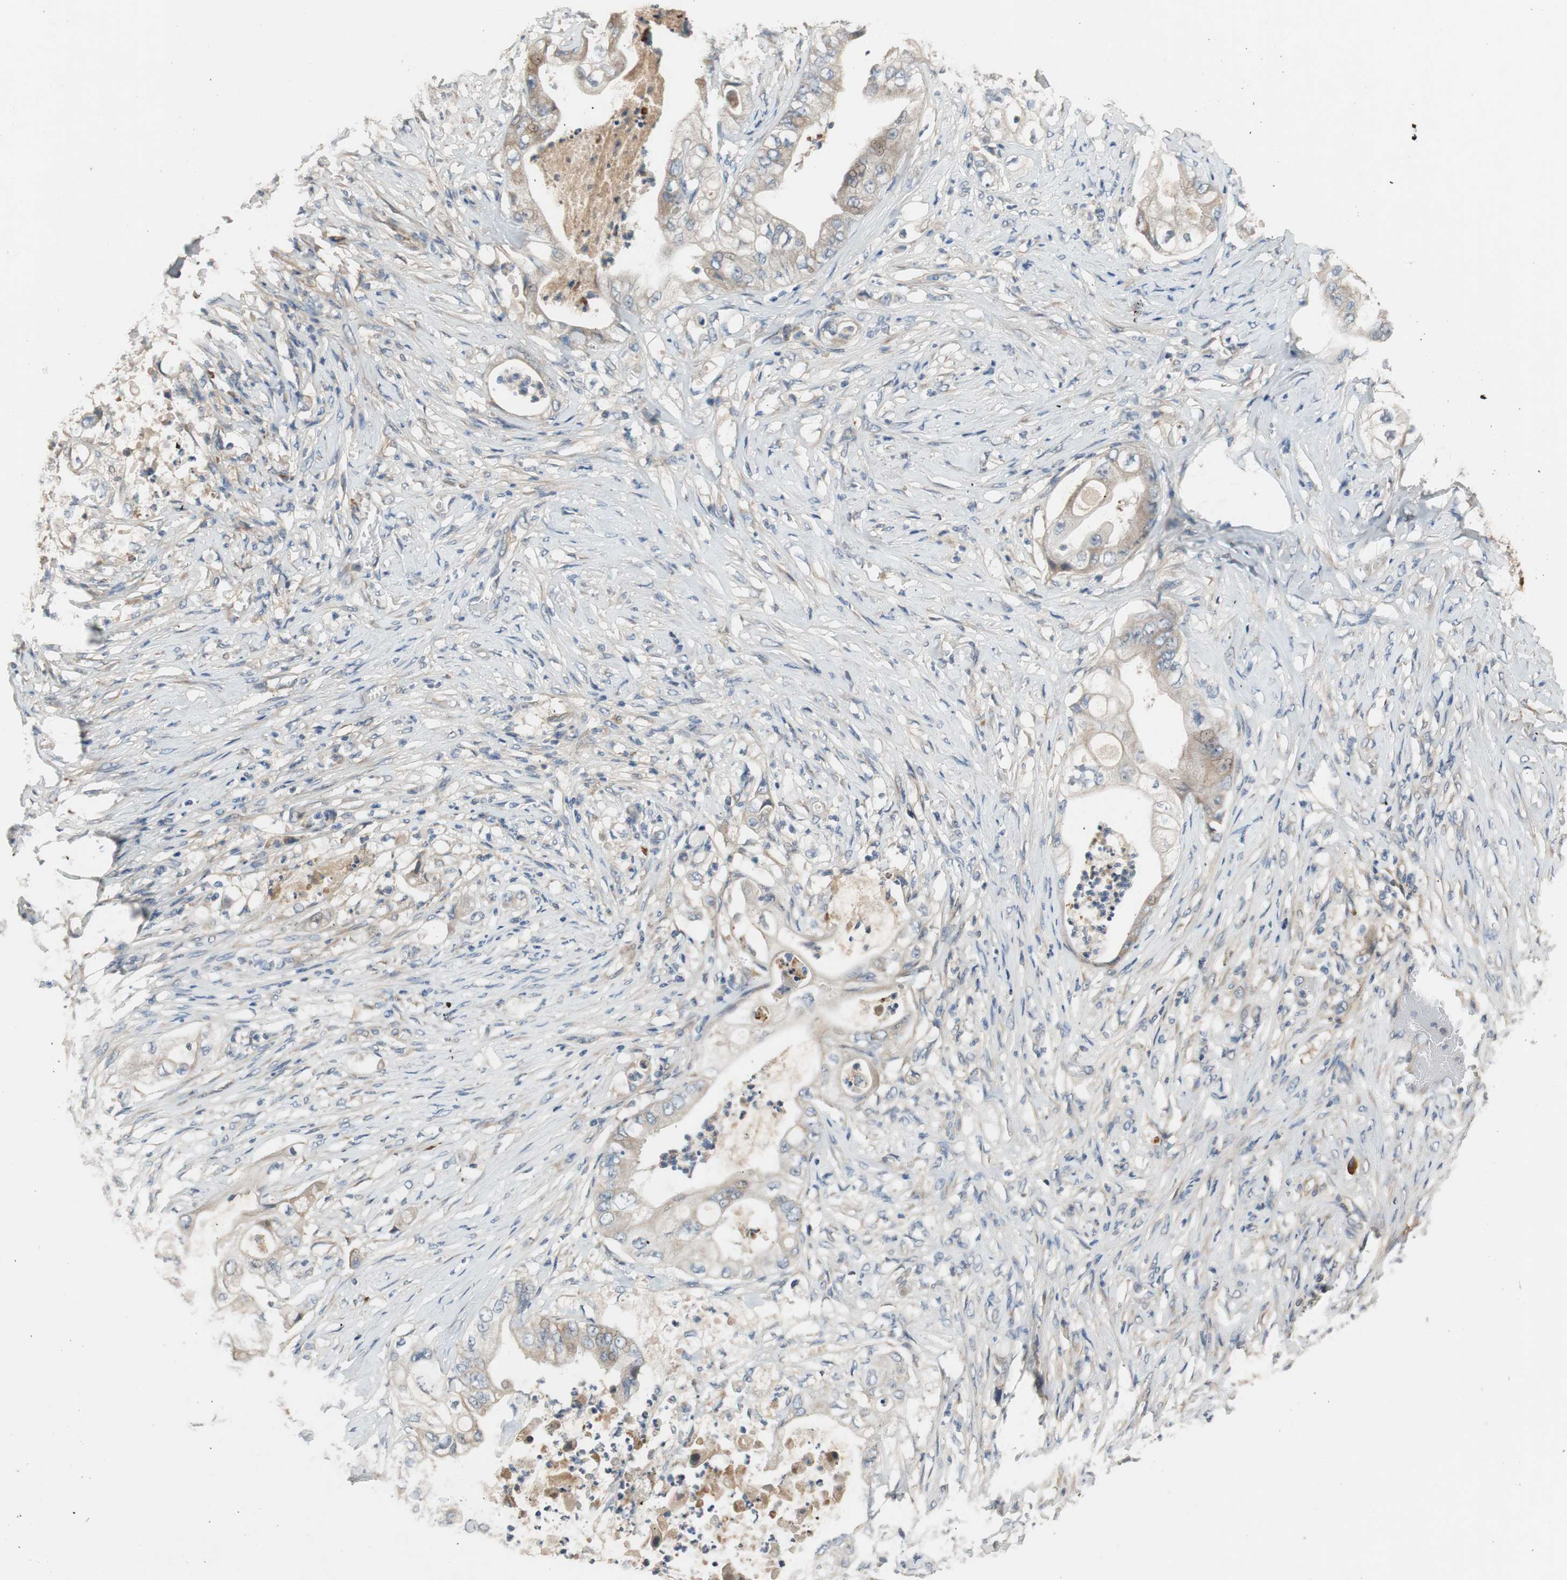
{"staining": {"intensity": "weak", "quantity": ">75%", "location": "cytoplasmic/membranous"}, "tissue": "stomach cancer", "cell_type": "Tumor cells", "image_type": "cancer", "snomed": [{"axis": "morphology", "description": "Adenocarcinoma, NOS"}, {"axis": "topography", "description": "Stomach"}], "caption": "Immunohistochemical staining of human adenocarcinoma (stomach) demonstrates low levels of weak cytoplasmic/membranous protein expression in approximately >75% of tumor cells. (IHC, brightfield microscopy, high magnification).", "gene": "C4A", "patient": {"sex": "female", "age": 73}}